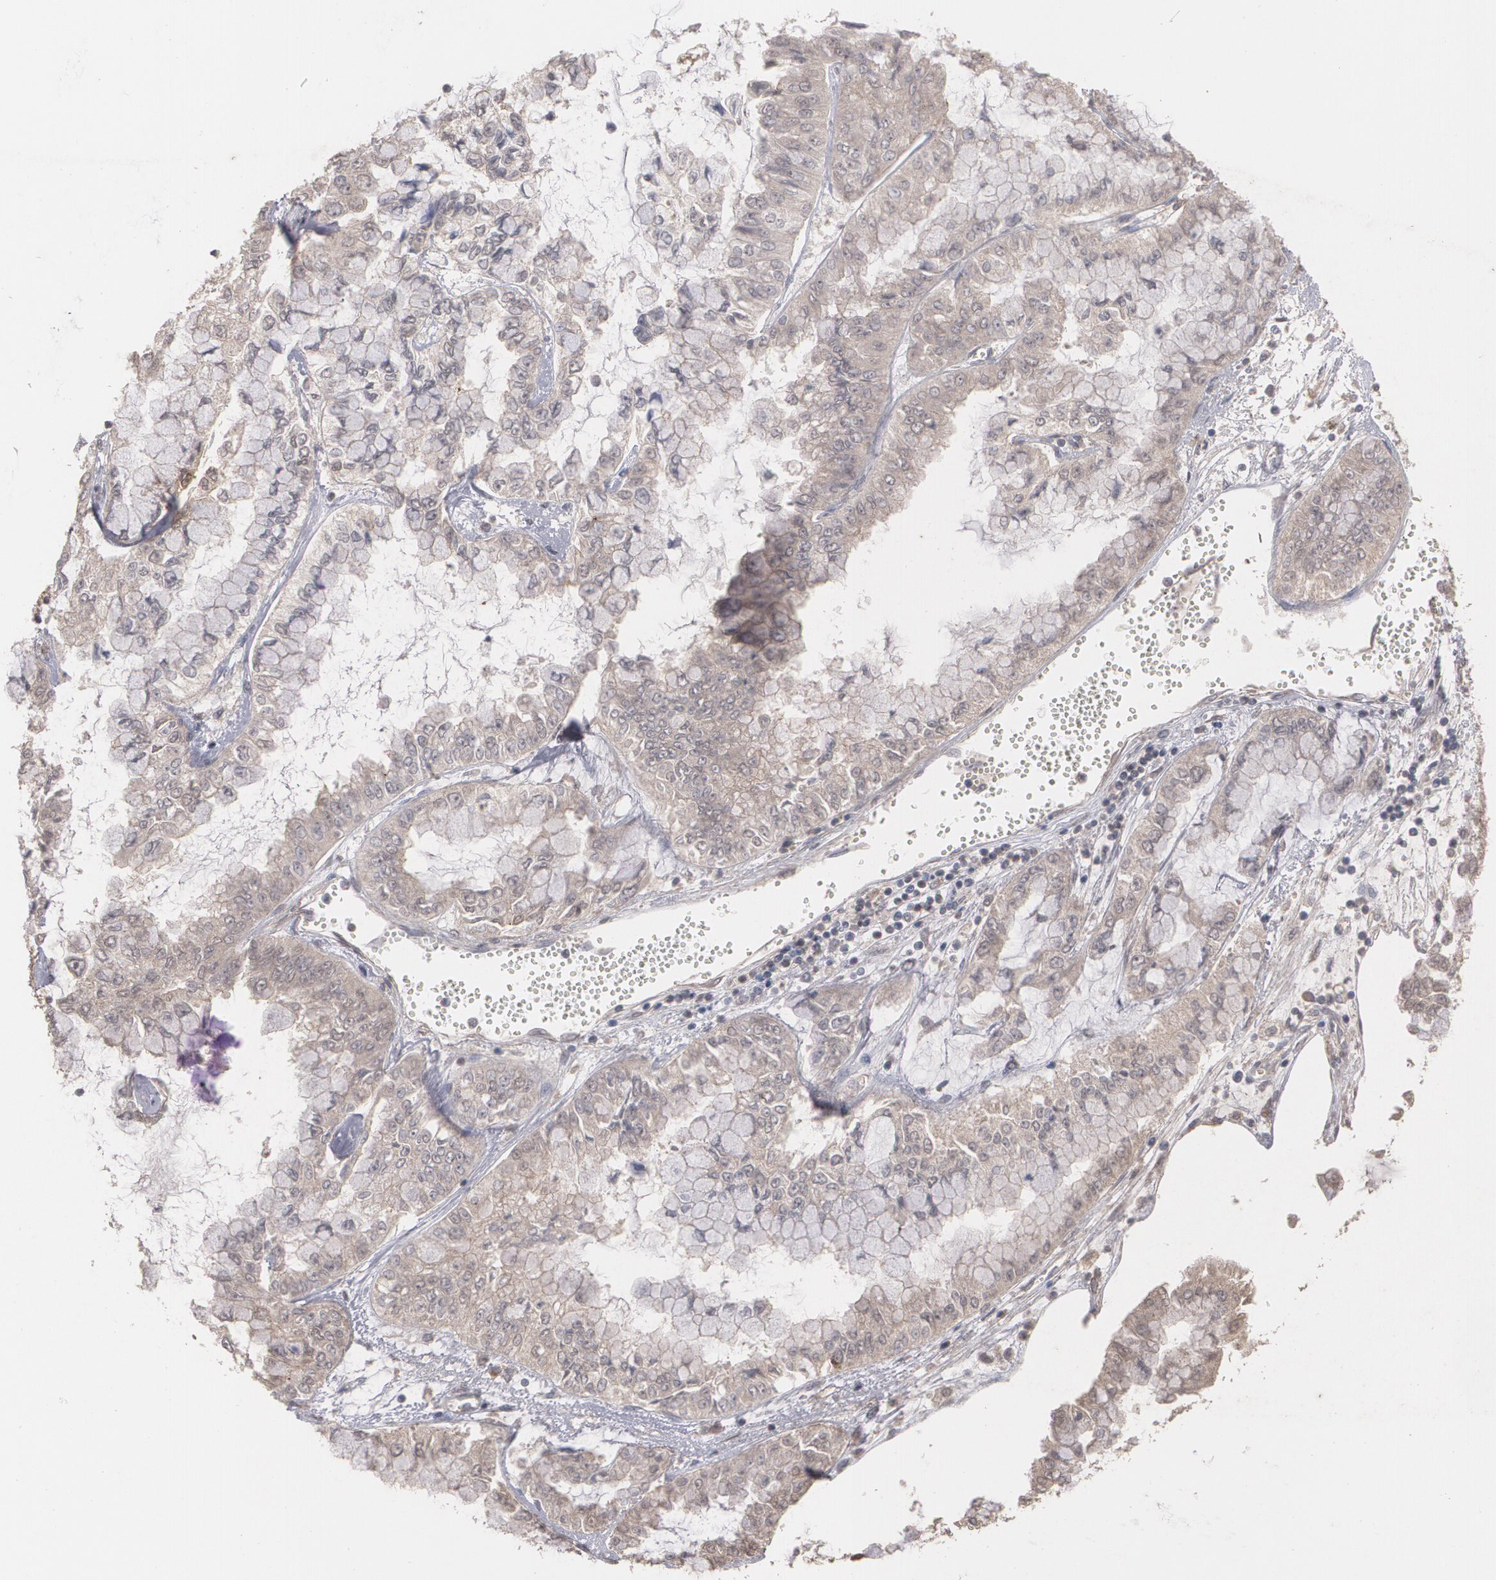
{"staining": {"intensity": "weak", "quantity": ">75%", "location": "cytoplasmic/membranous"}, "tissue": "liver cancer", "cell_type": "Tumor cells", "image_type": "cancer", "snomed": [{"axis": "morphology", "description": "Cholangiocarcinoma"}, {"axis": "topography", "description": "Liver"}], "caption": "Weak cytoplasmic/membranous staining for a protein is present in about >75% of tumor cells of liver cholangiocarcinoma using immunohistochemistry.", "gene": "ARF6", "patient": {"sex": "female", "age": 79}}